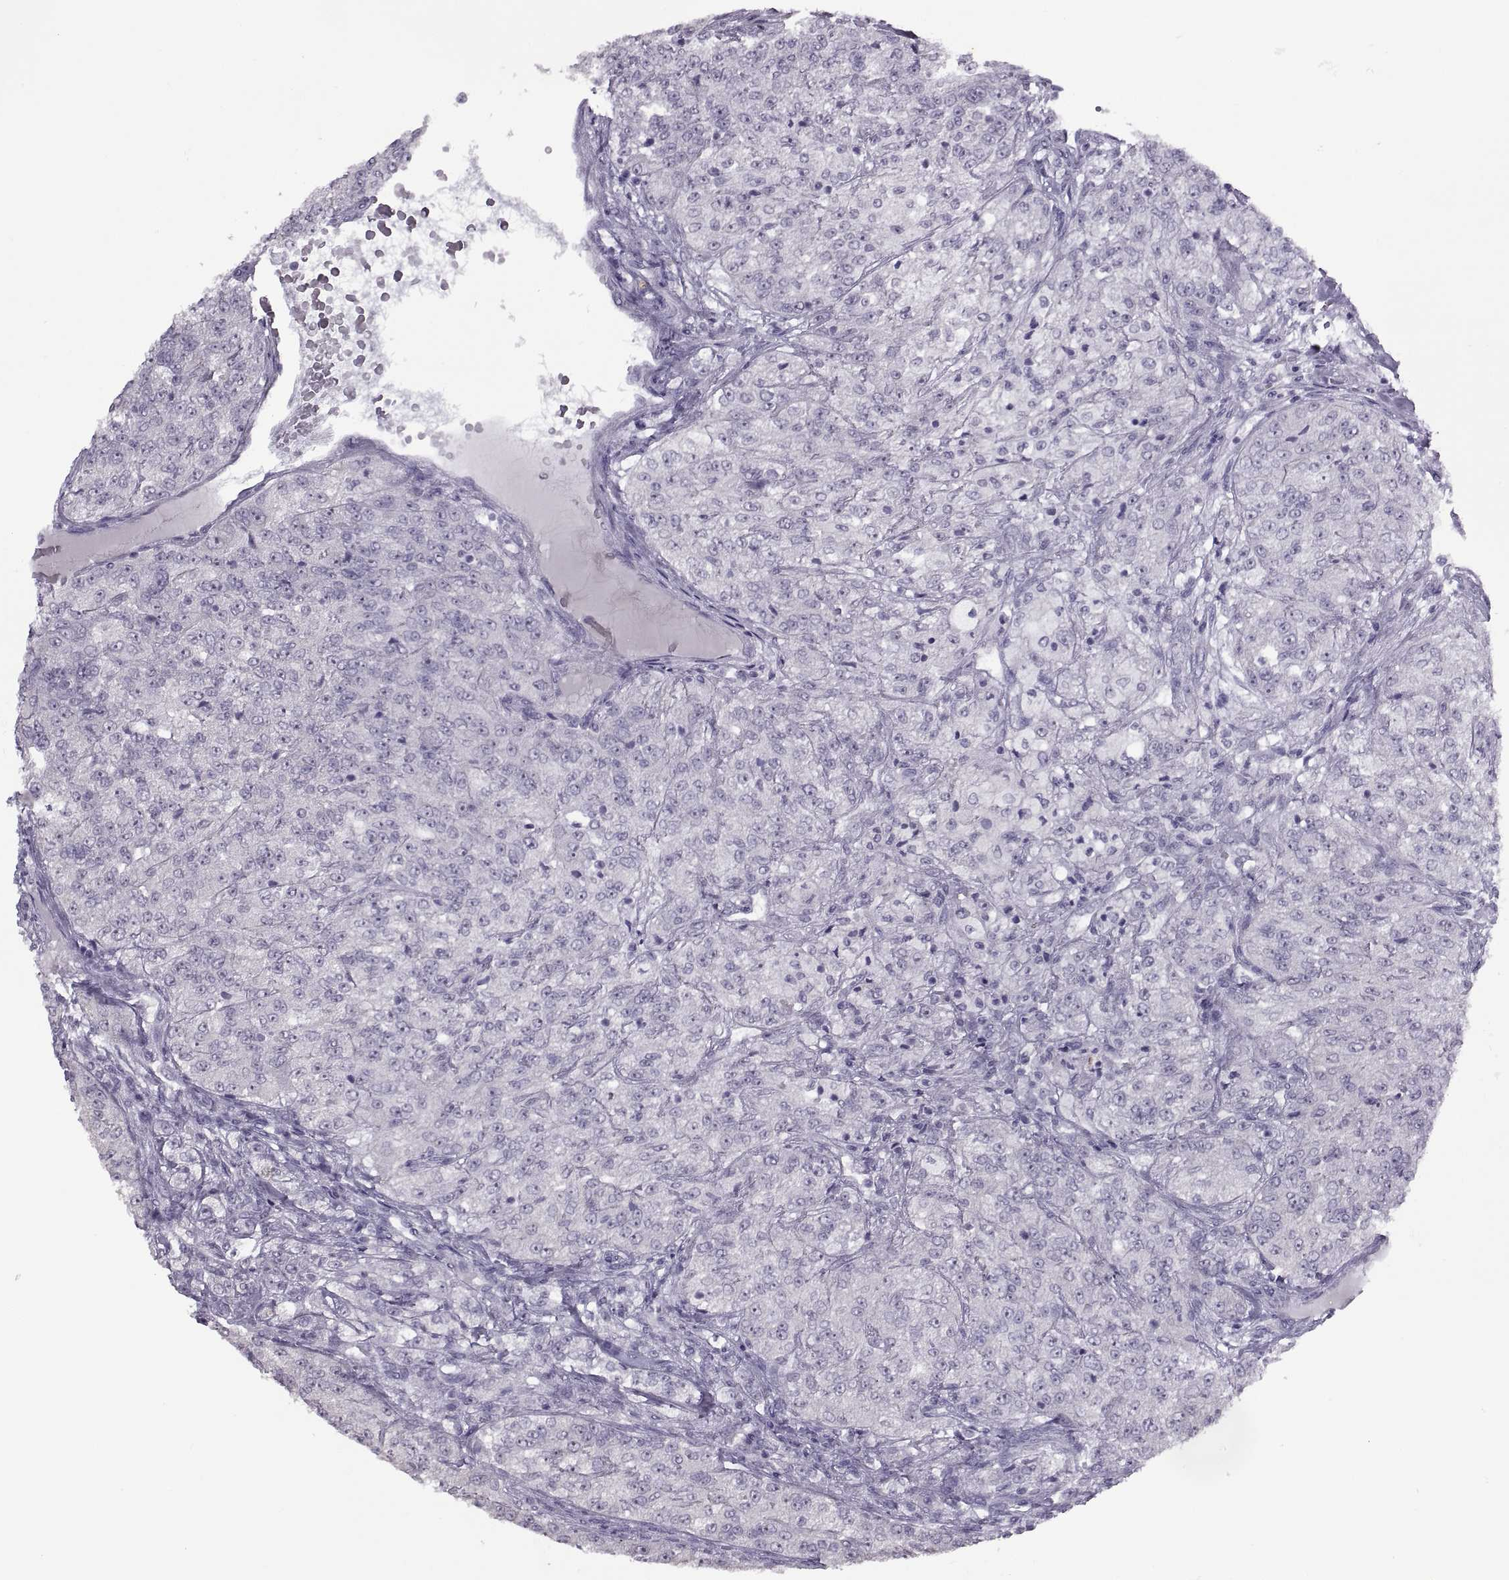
{"staining": {"intensity": "negative", "quantity": "none", "location": "none"}, "tissue": "renal cancer", "cell_type": "Tumor cells", "image_type": "cancer", "snomed": [{"axis": "morphology", "description": "Adenocarcinoma, NOS"}, {"axis": "topography", "description": "Kidney"}], "caption": "High power microscopy micrograph of an IHC histopathology image of renal adenocarcinoma, revealing no significant positivity in tumor cells.", "gene": "ASIC2", "patient": {"sex": "female", "age": 63}}